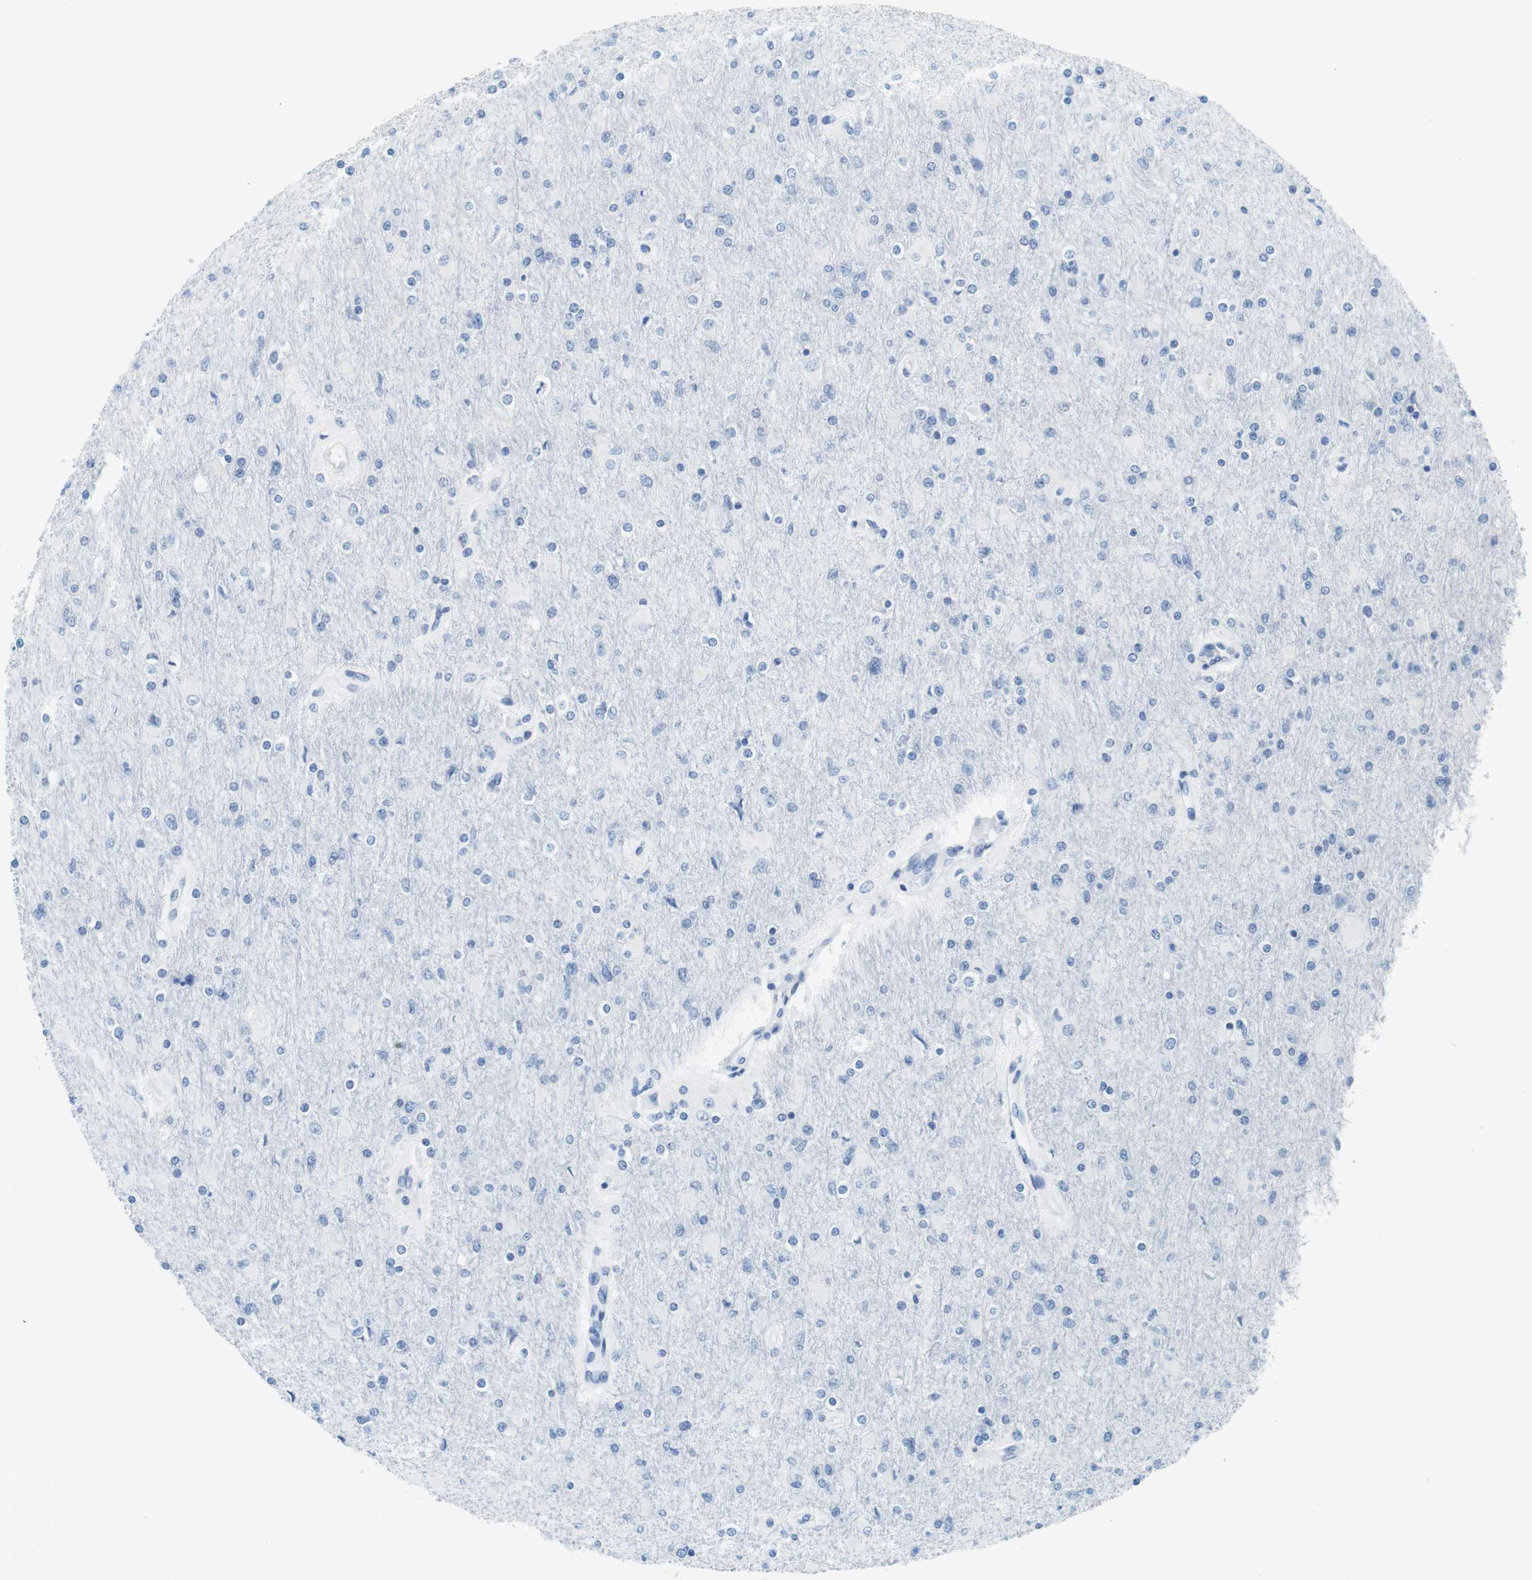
{"staining": {"intensity": "negative", "quantity": "none", "location": "none"}, "tissue": "glioma", "cell_type": "Tumor cells", "image_type": "cancer", "snomed": [{"axis": "morphology", "description": "Glioma, malignant, High grade"}, {"axis": "topography", "description": "Cerebral cortex"}], "caption": "Tumor cells show no significant staining in glioma. Brightfield microscopy of immunohistochemistry (IHC) stained with DAB (brown) and hematoxylin (blue), captured at high magnification.", "gene": "CYP2C9", "patient": {"sex": "female", "age": 36}}